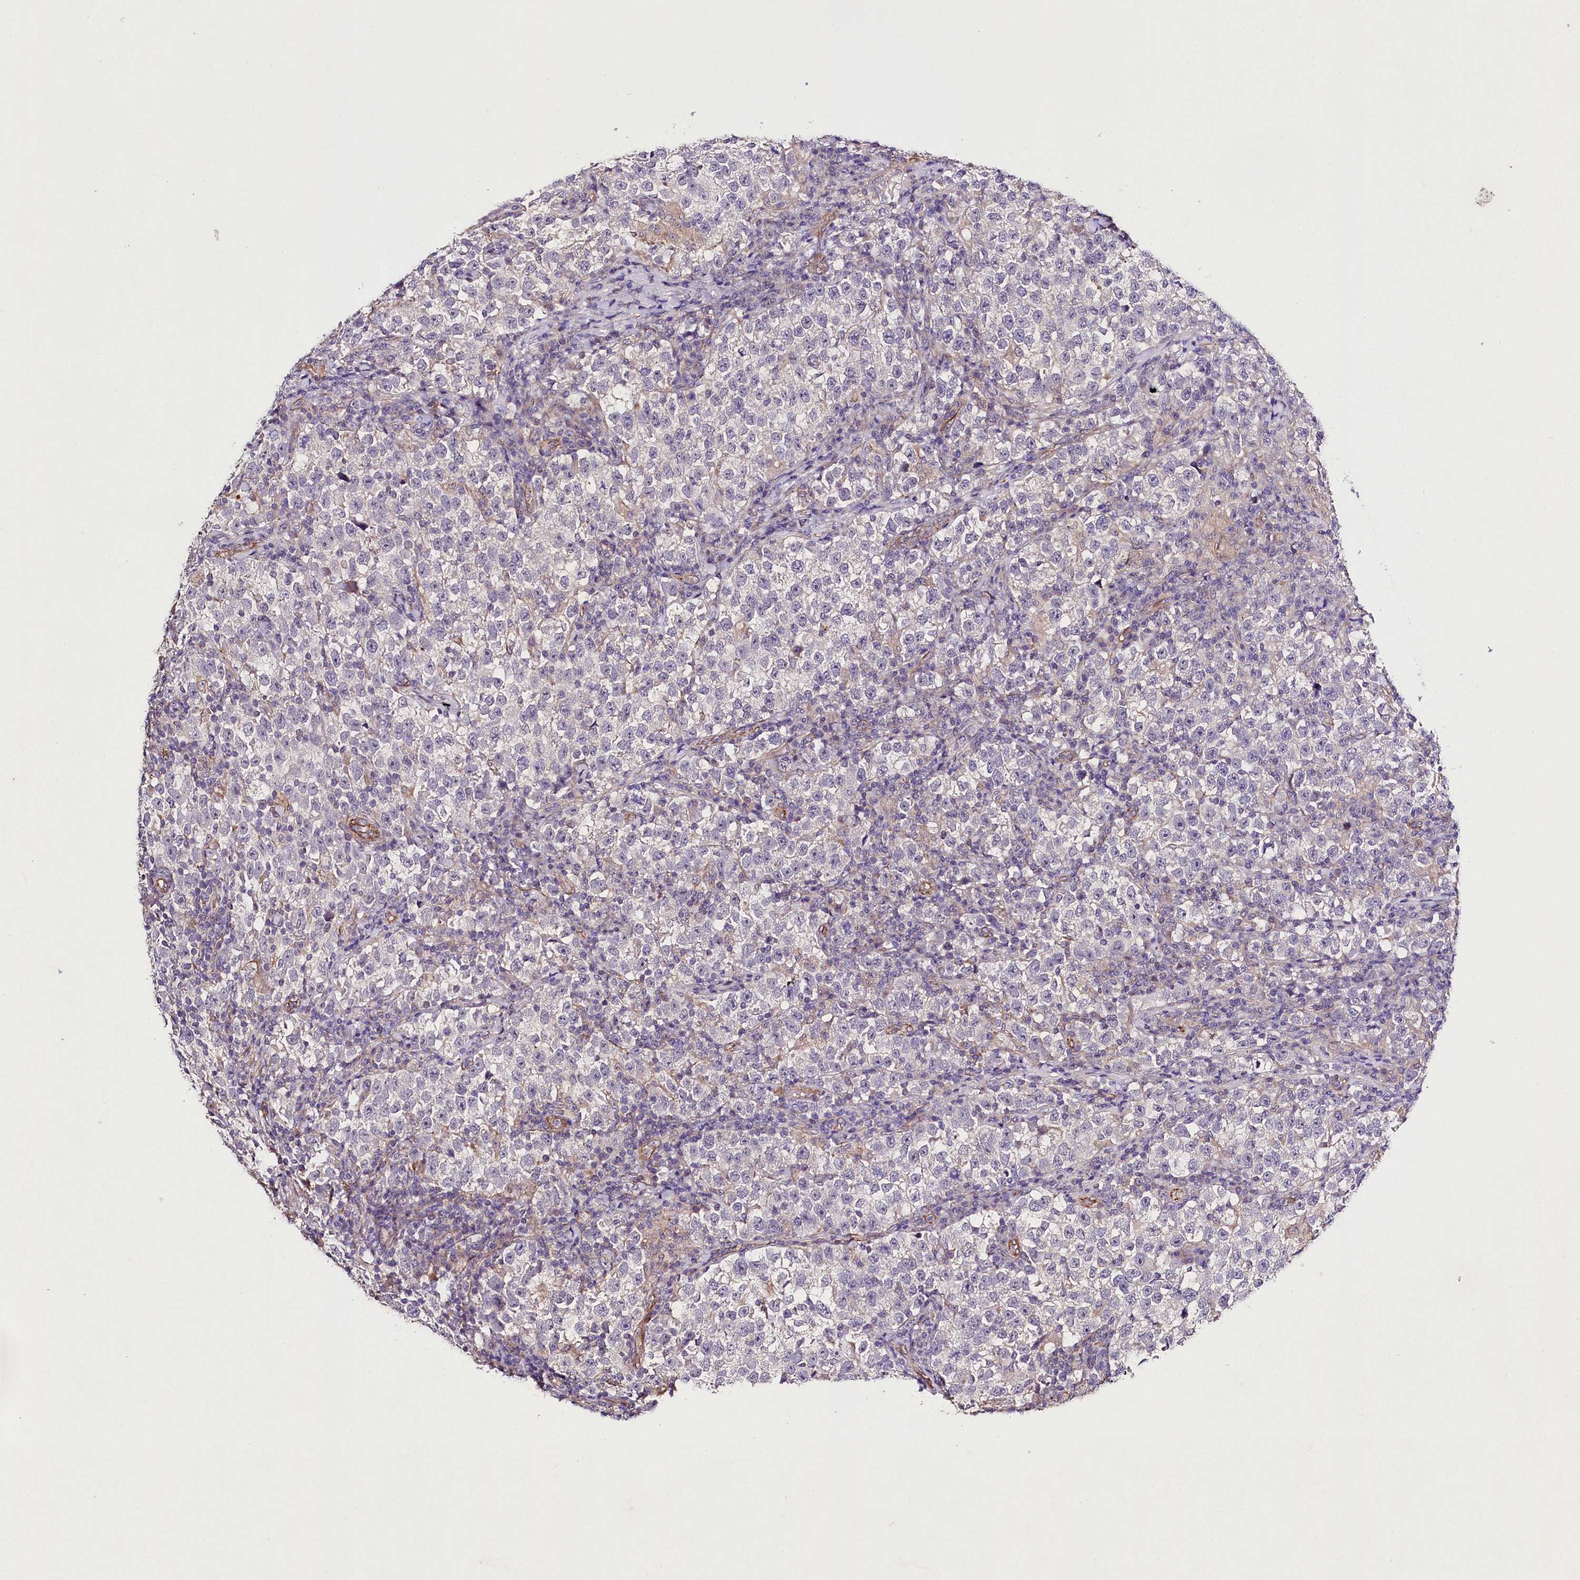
{"staining": {"intensity": "negative", "quantity": "none", "location": "none"}, "tissue": "testis cancer", "cell_type": "Tumor cells", "image_type": "cancer", "snomed": [{"axis": "morphology", "description": "Normal tissue, NOS"}, {"axis": "morphology", "description": "Seminoma, NOS"}, {"axis": "topography", "description": "Testis"}], "caption": "High power microscopy image of an immunohistochemistry (IHC) image of seminoma (testis), revealing no significant expression in tumor cells.", "gene": "SLC7A1", "patient": {"sex": "male", "age": 43}}